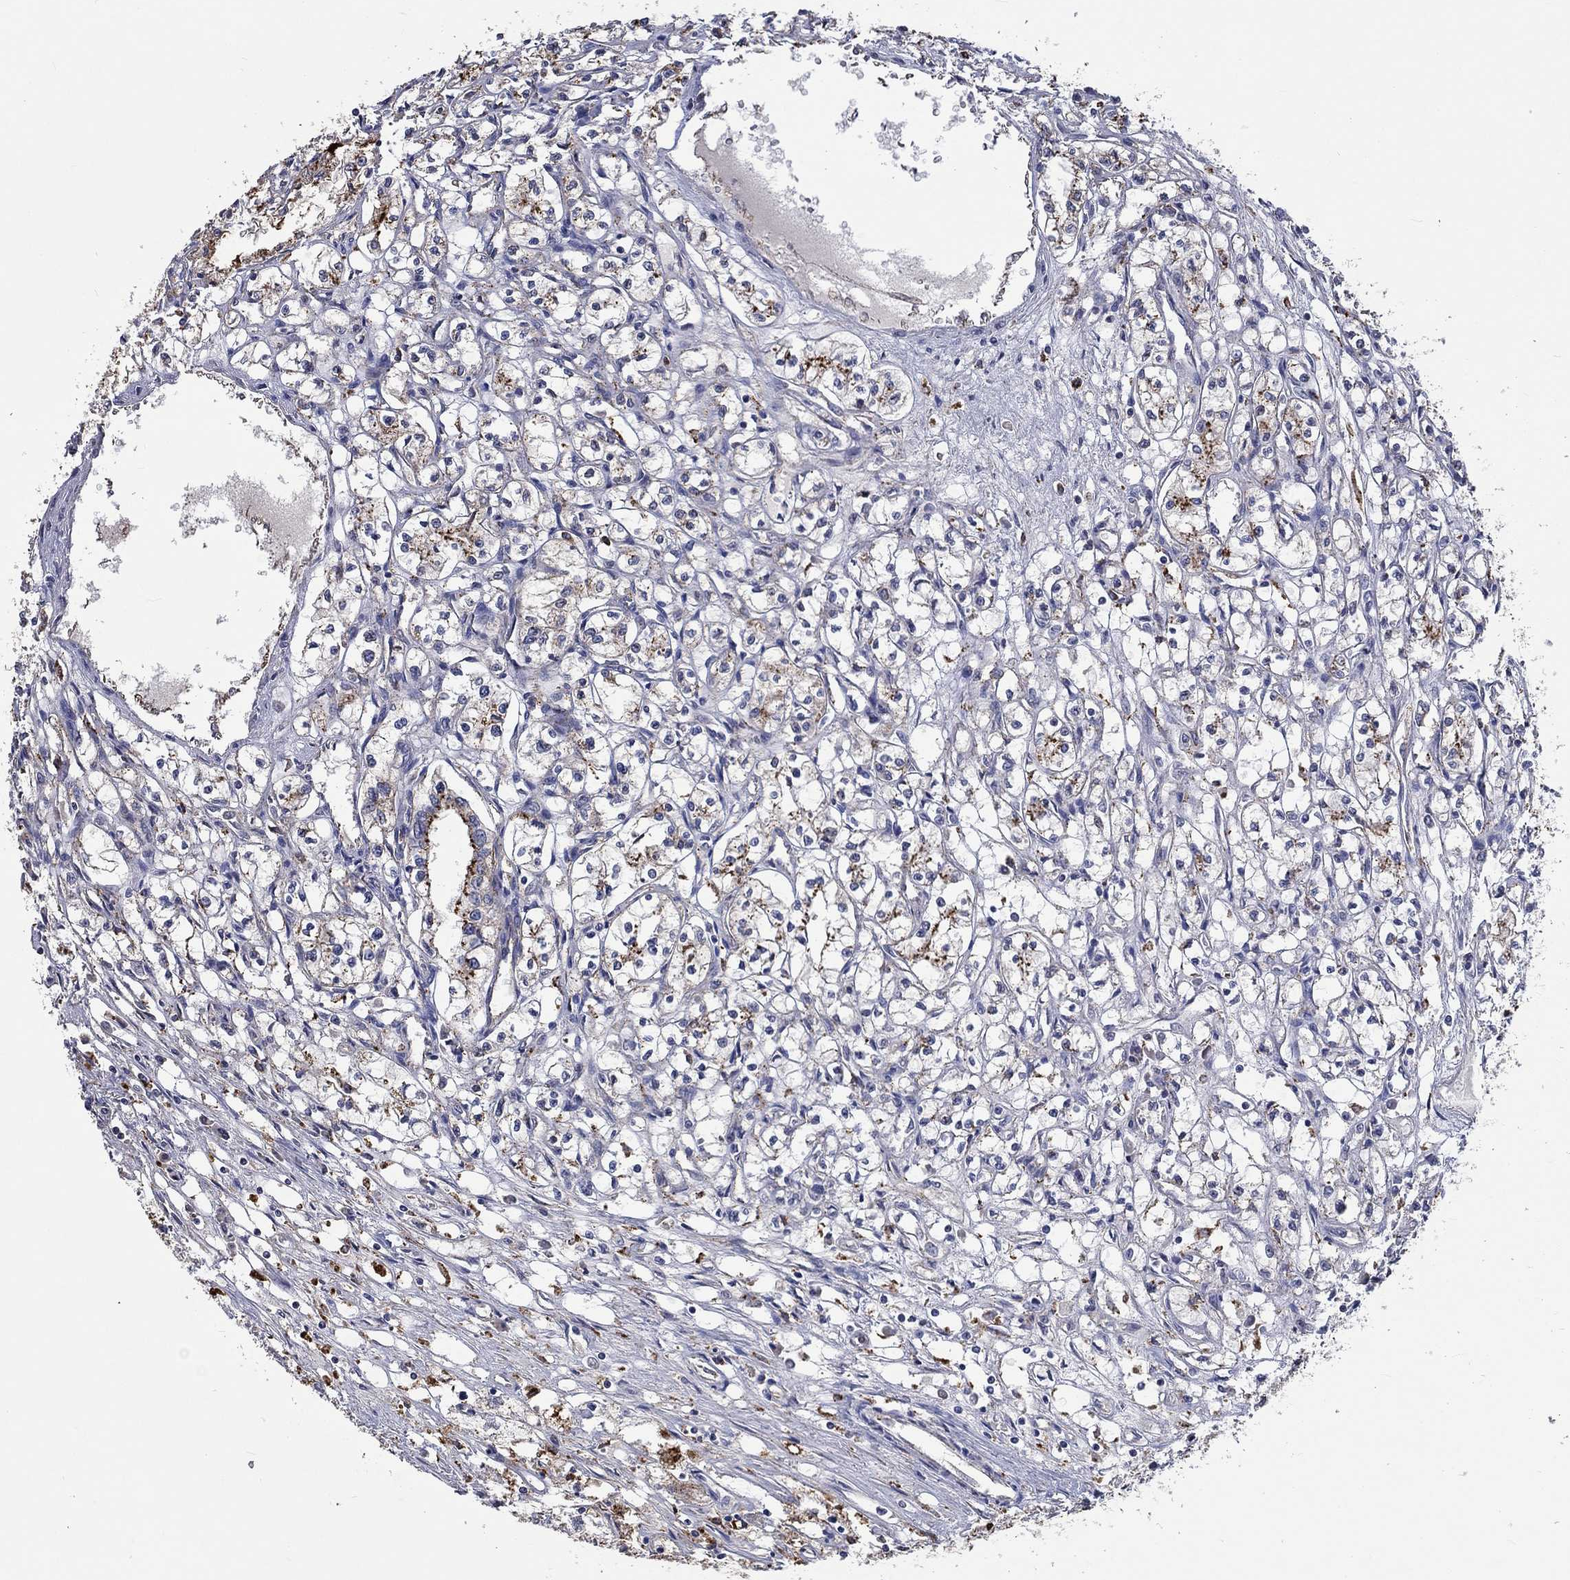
{"staining": {"intensity": "strong", "quantity": "25%-75%", "location": "cytoplasmic/membranous"}, "tissue": "renal cancer", "cell_type": "Tumor cells", "image_type": "cancer", "snomed": [{"axis": "morphology", "description": "Adenocarcinoma, NOS"}, {"axis": "topography", "description": "Kidney"}], "caption": "Strong cytoplasmic/membranous staining for a protein is appreciated in approximately 25%-75% of tumor cells of adenocarcinoma (renal) using IHC.", "gene": "CTSB", "patient": {"sex": "male", "age": 56}}